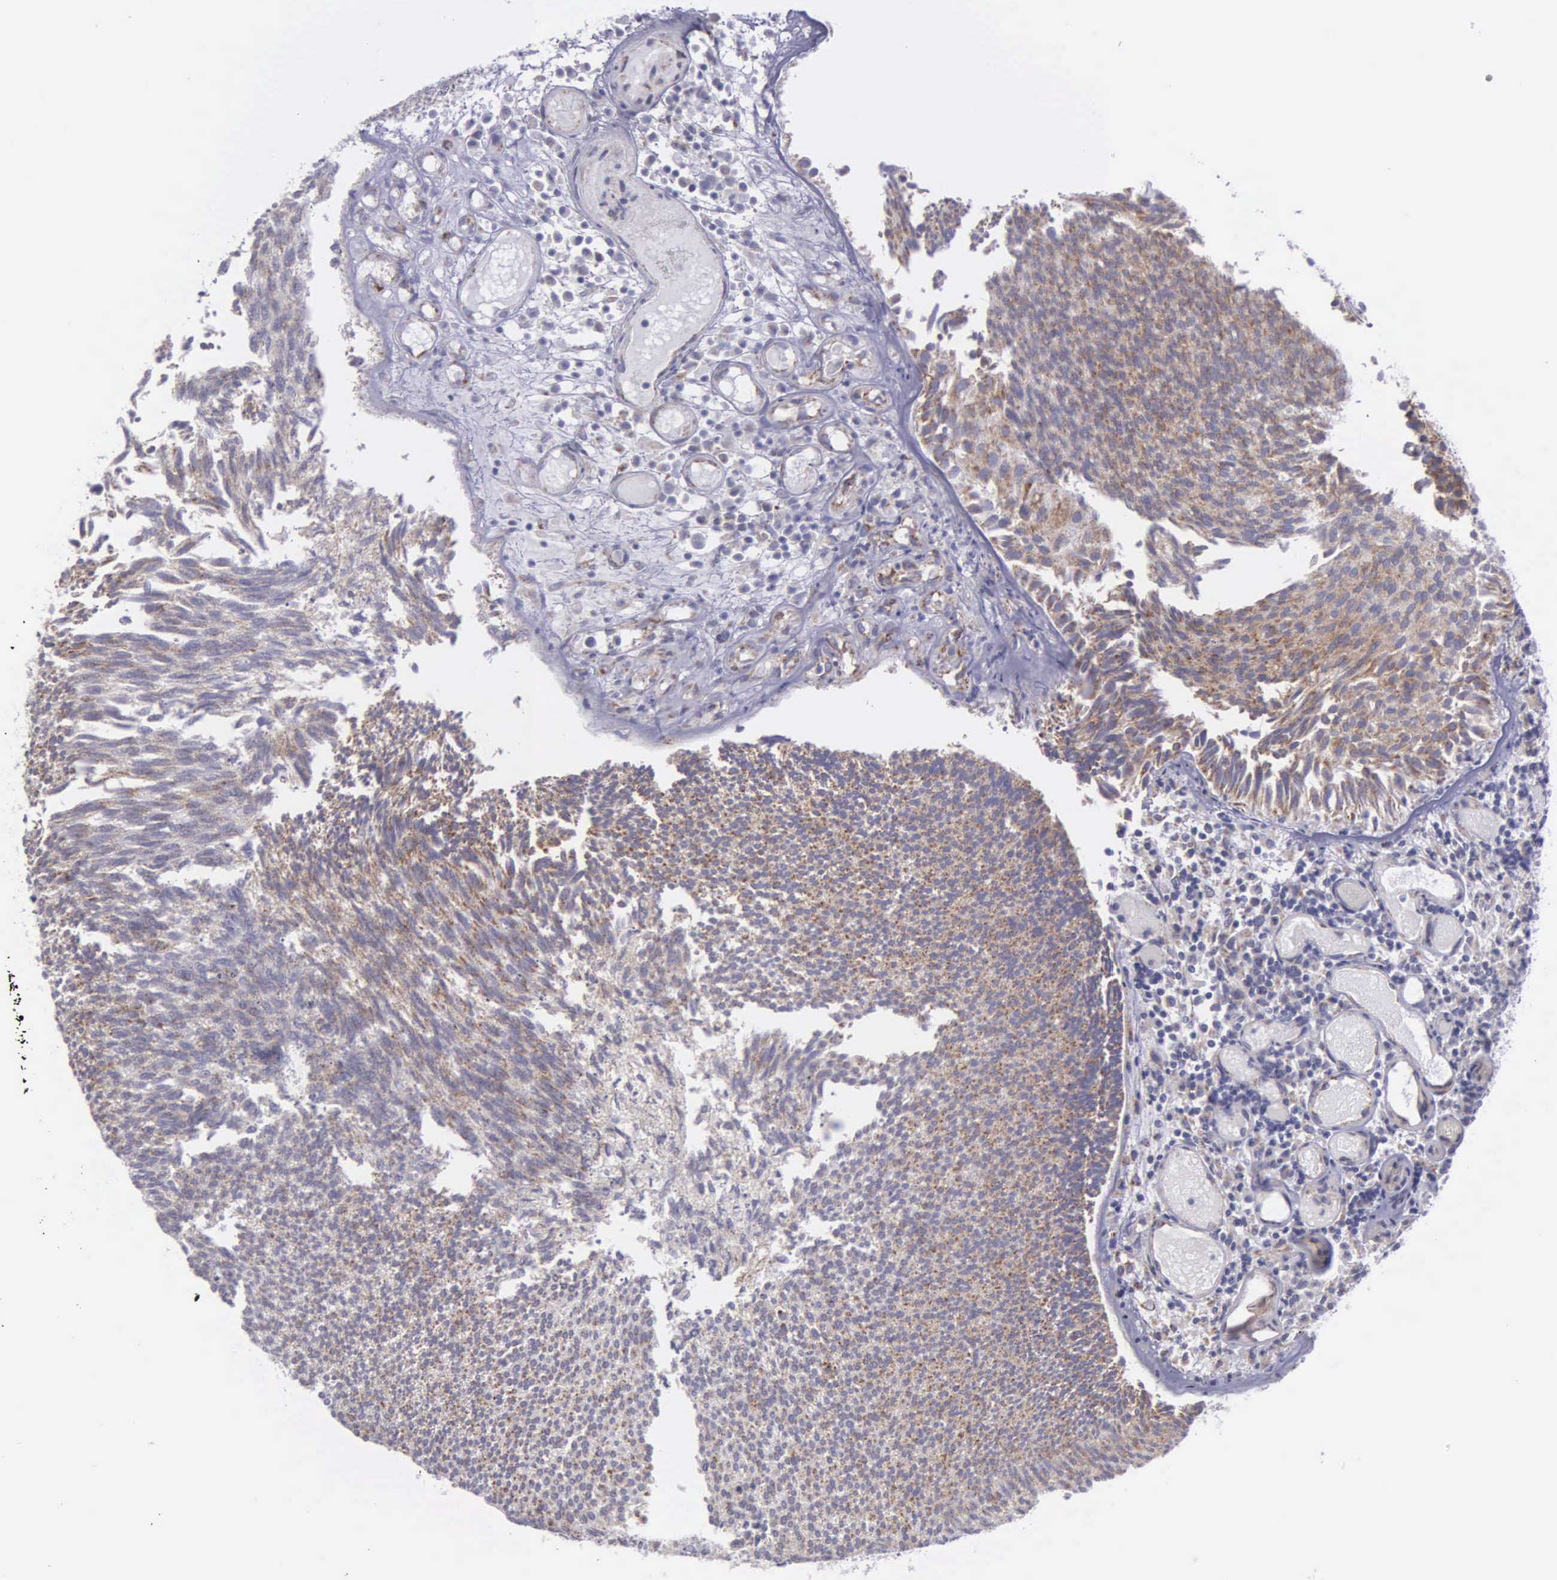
{"staining": {"intensity": "weak", "quantity": "25%-75%", "location": "cytoplasmic/membranous"}, "tissue": "urothelial cancer", "cell_type": "Tumor cells", "image_type": "cancer", "snomed": [{"axis": "morphology", "description": "Urothelial carcinoma, Low grade"}, {"axis": "topography", "description": "Urinary bladder"}], "caption": "Urothelial cancer was stained to show a protein in brown. There is low levels of weak cytoplasmic/membranous expression in approximately 25%-75% of tumor cells. (DAB = brown stain, brightfield microscopy at high magnification).", "gene": "SYNJ2BP", "patient": {"sex": "male", "age": 85}}